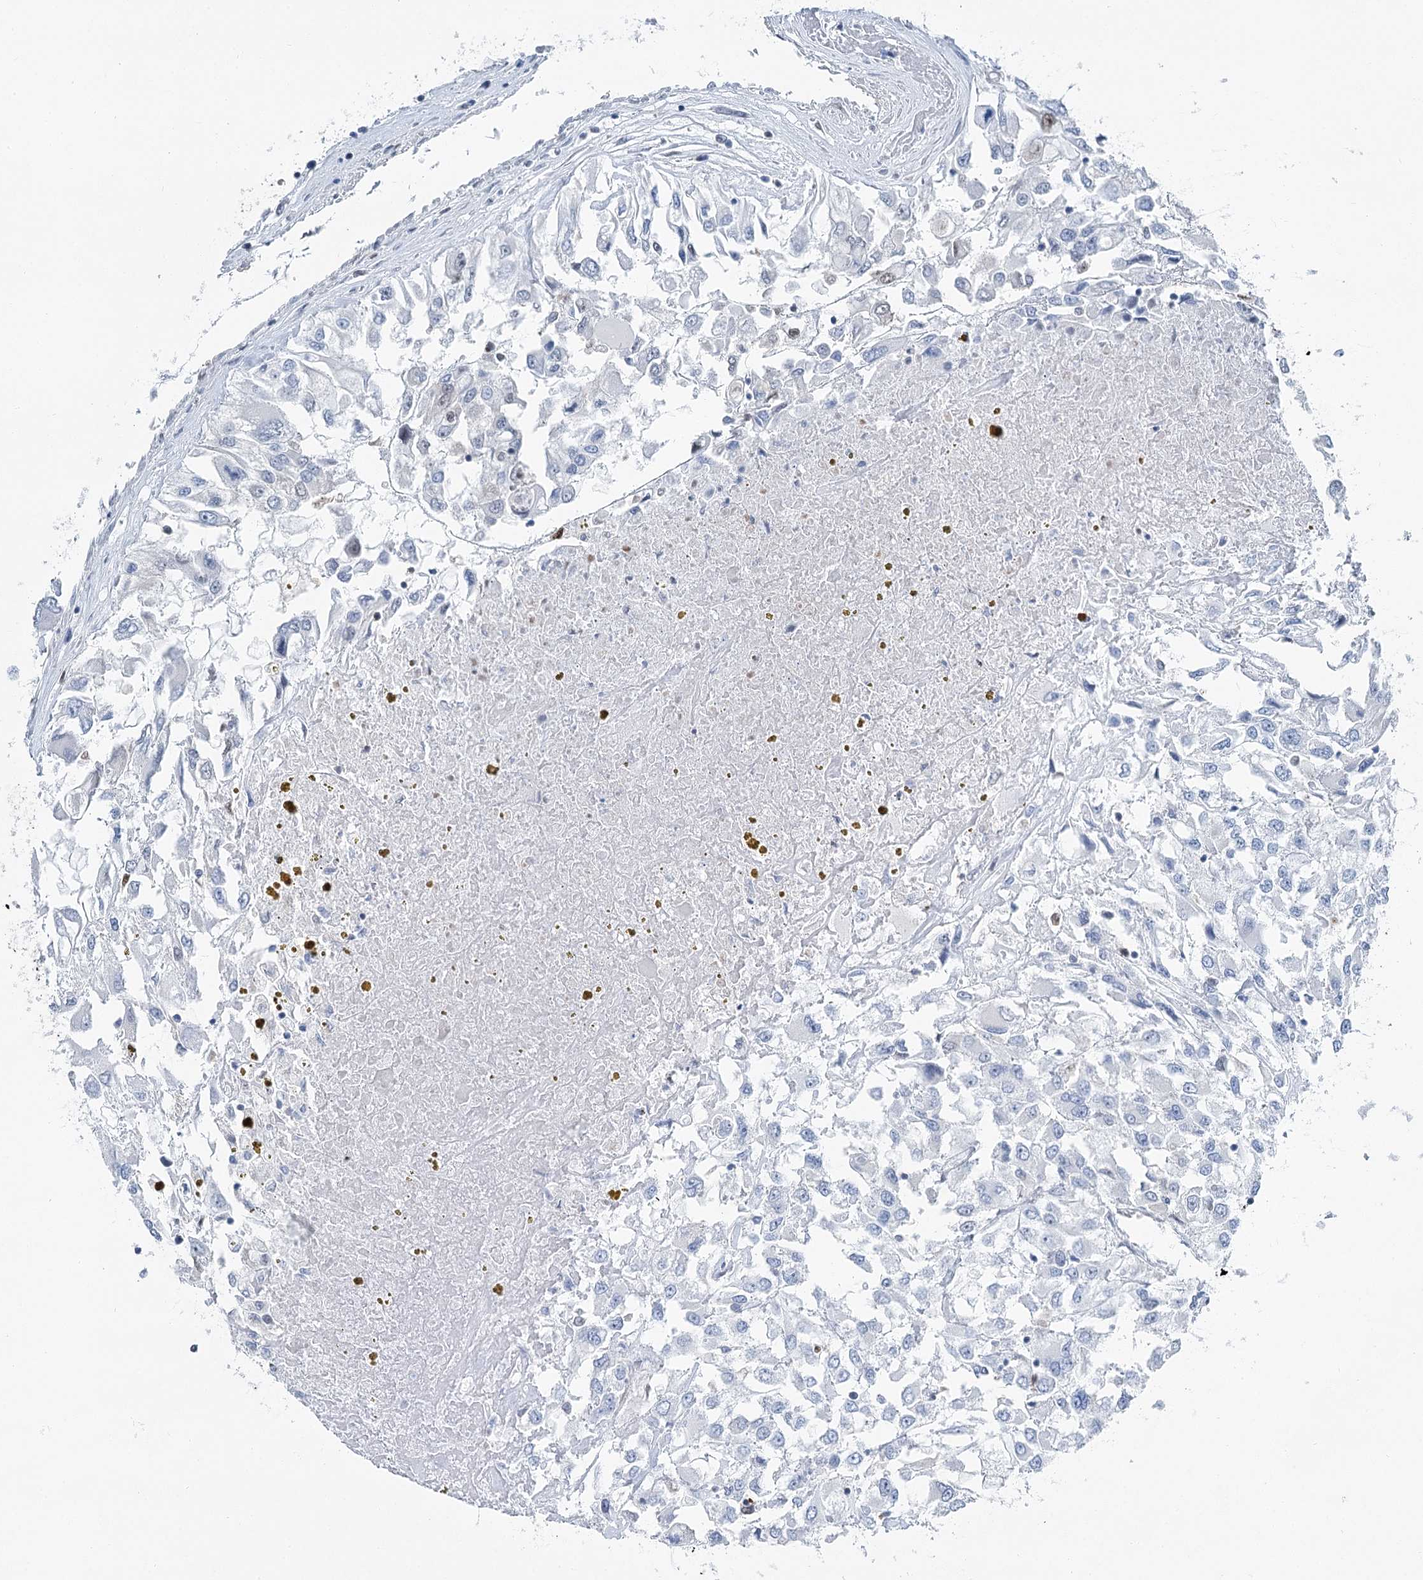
{"staining": {"intensity": "negative", "quantity": "none", "location": "none"}, "tissue": "renal cancer", "cell_type": "Tumor cells", "image_type": "cancer", "snomed": [{"axis": "morphology", "description": "Adenocarcinoma, NOS"}, {"axis": "topography", "description": "Kidney"}], "caption": "This is an IHC photomicrograph of human renal adenocarcinoma. There is no expression in tumor cells.", "gene": "HAT1", "patient": {"sex": "female", "age": 52}}